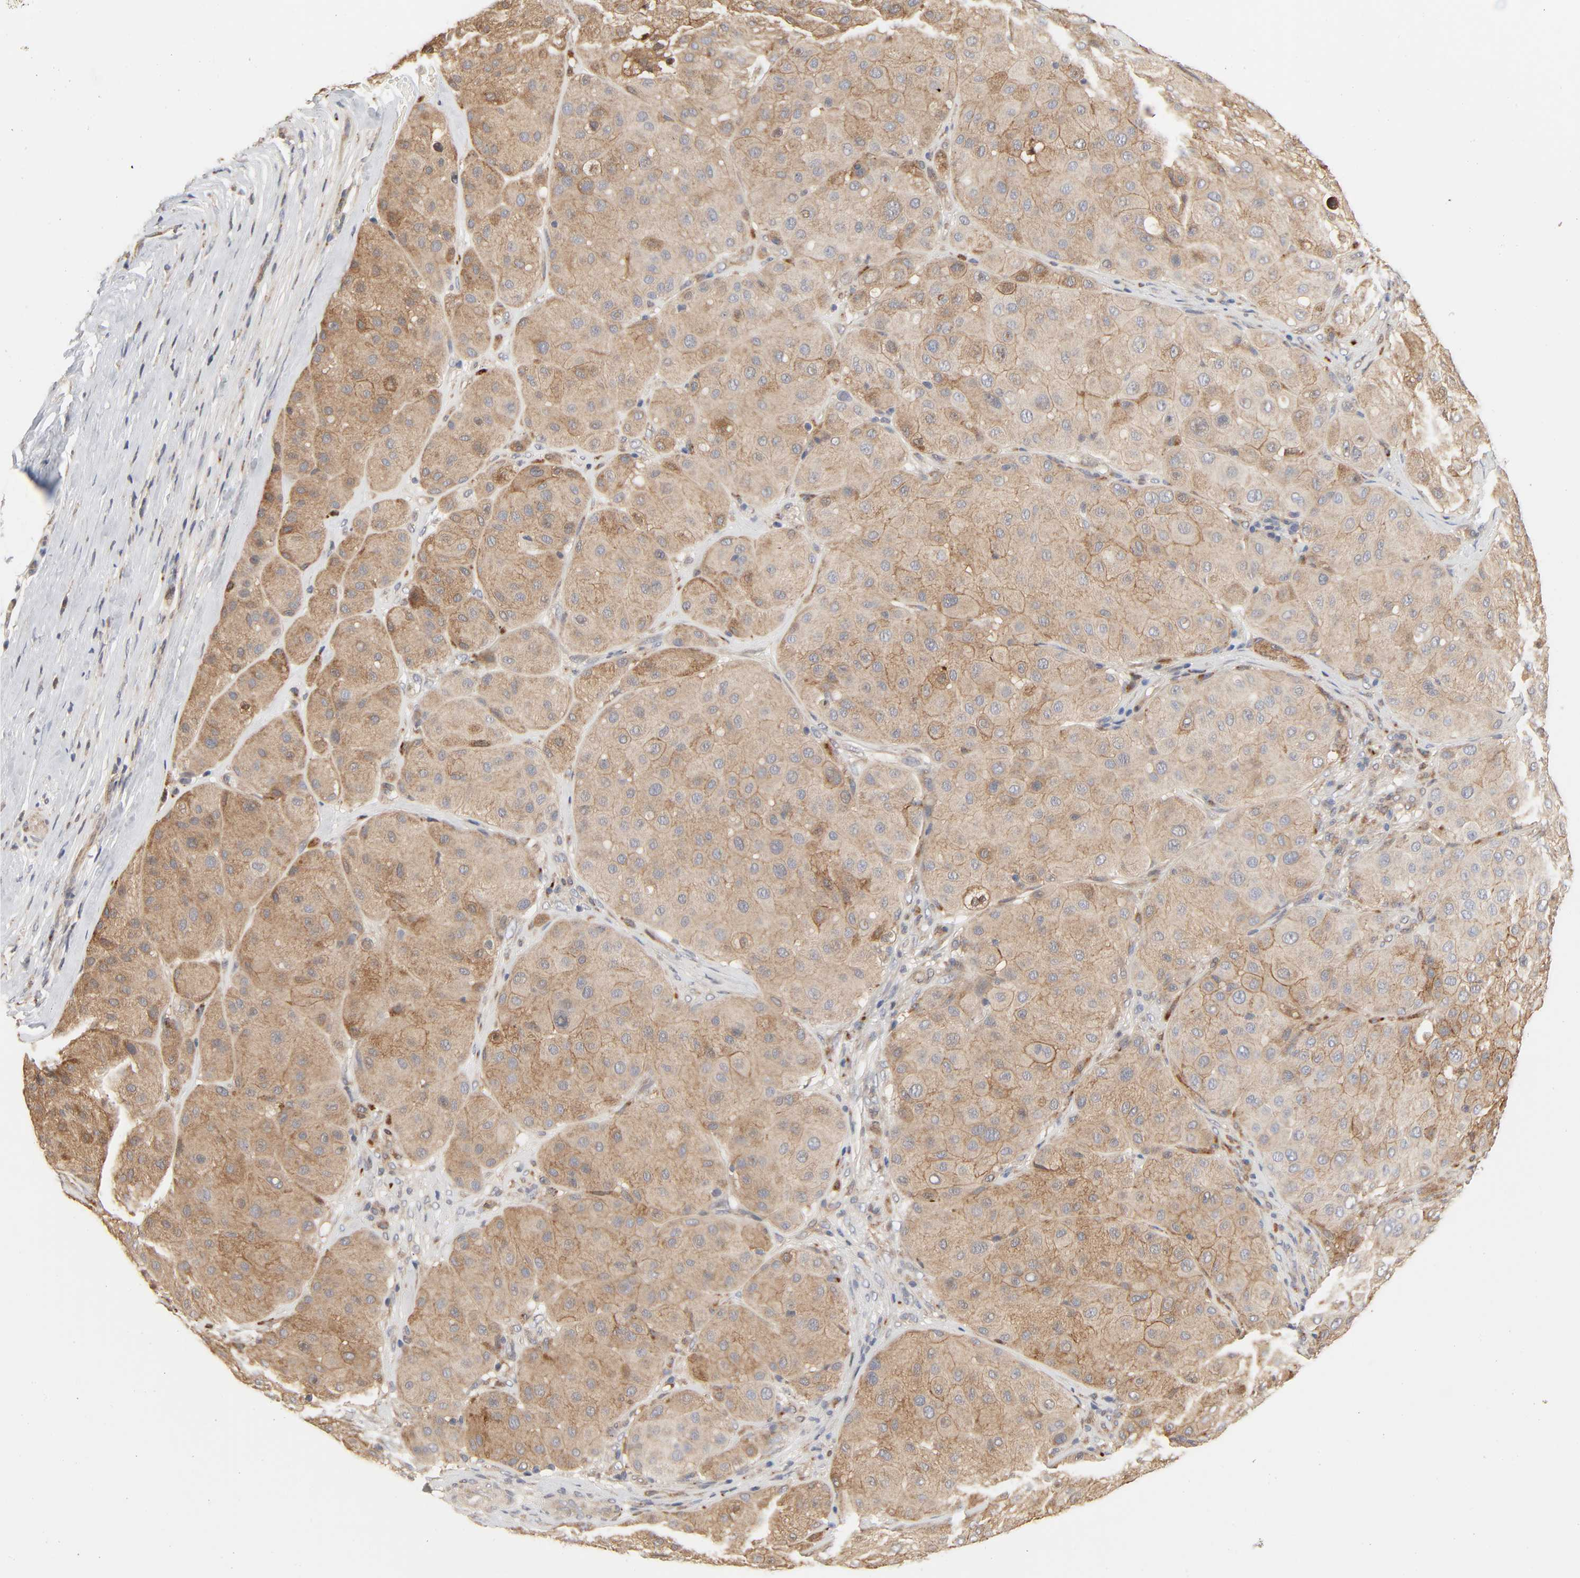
{"staining": {"intensity": "moderate", "quantity": ">75%", "location": "cytoplasmic/membranous"}, "tissue": "melanoma", "cell_type": "Tumor cells", "image_type": "cancer", "snomed": [{"axis": "morphology", "description": "Normal tissue, NOS"}, {"axis": "morphology", "description": "Malignant melanoma, Metastatic site"}, {"axis": "topography", "description": "Skin"}], "caption": "Tumor cells exhibit medium levels of moderate cytoplasmic/membranous expression in approximately >75% of cells in melanoma.", "gene": "NDRG2", "patient": {"sex": "male", "age": 41}}